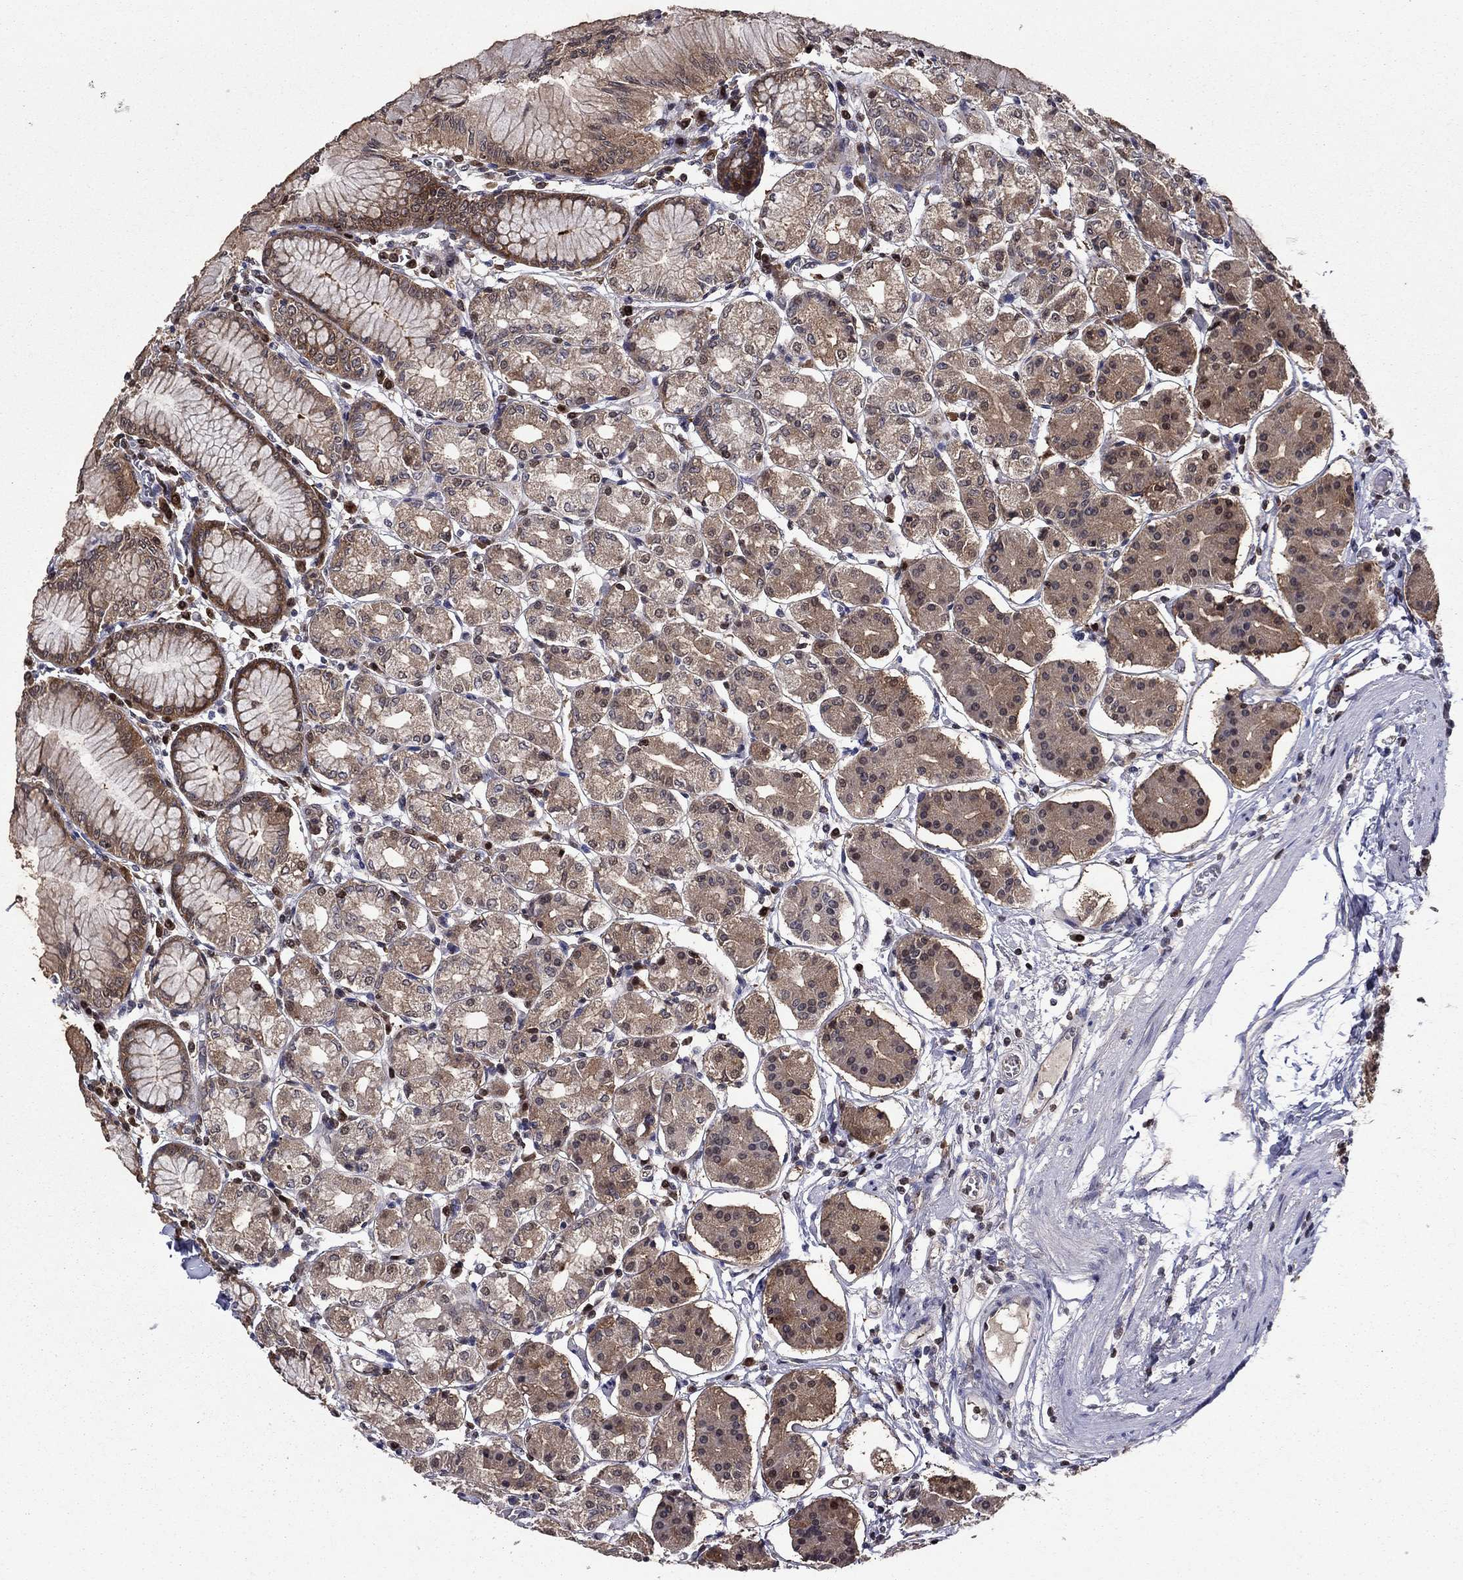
{"staining": {"intensity": "moderate", "quantity": "<25%", "location": "cytoplasmic/membranous,nuclear"}, "tissue": "stomach", "cell_type": "Glandular cells", "image_type": "normal", "snomed": [{"axis": "morphology", "description": "Normal tissue, NOS"}, {"axis": "topography", "description": "Skeletal muscle"}, {"axis": "topography", "description": "Stomach"}], "caption": "The micrograph reveals staining of unremarkable stomach, revealing moderate cytoplasmic/membranous,nuclear protein positivity (brown color) within glandular cells.", "gene": "APPBP2", "patient": {"sex": "female", "age": 57}}